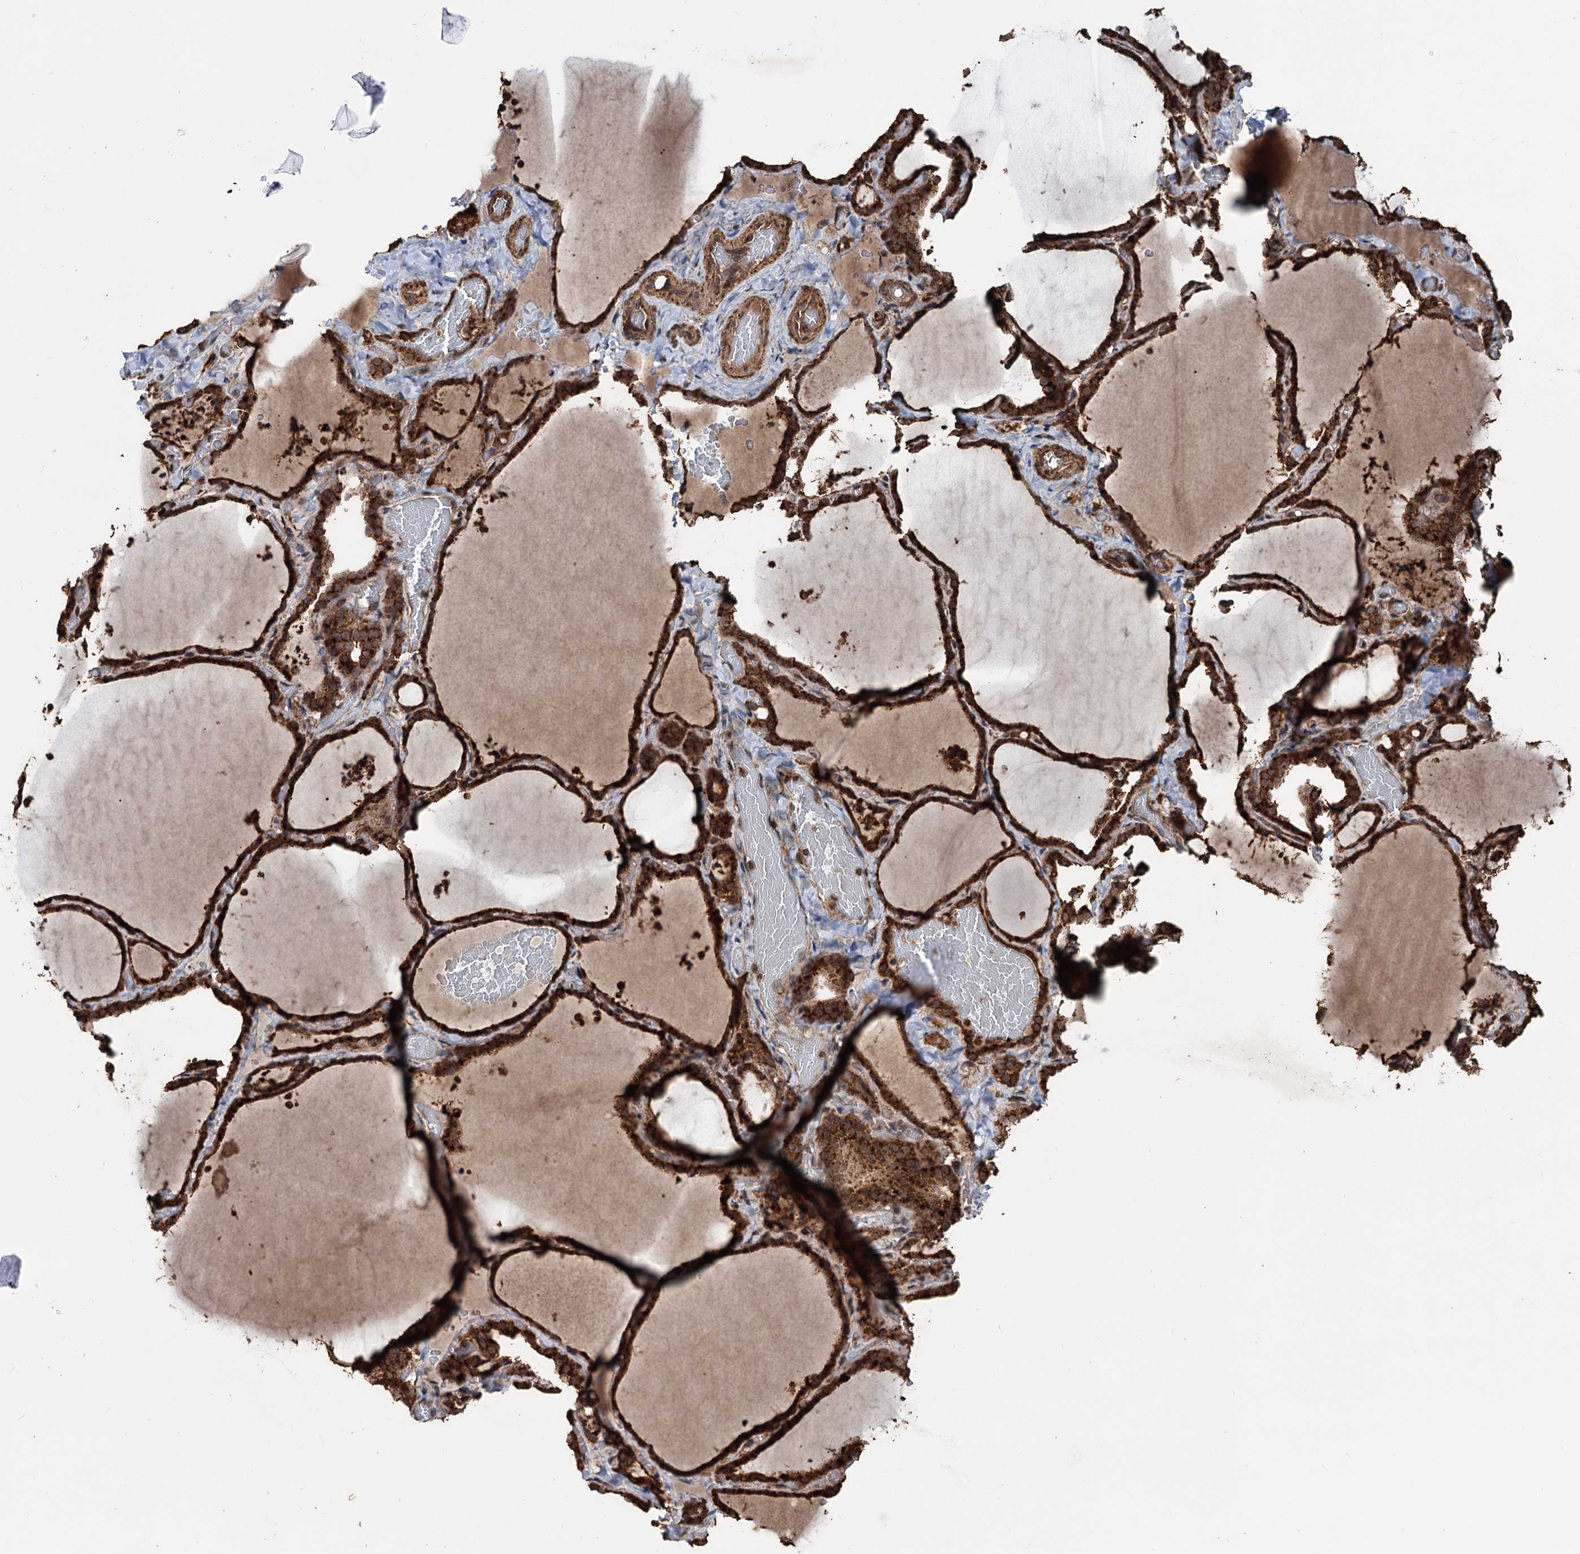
{"staining": {"intensity": "strong", "quantity": ">75%", "location": "cytoplasmic/membranous"}, "tissue": "thyroid gland", "cell_type": "Glandular cells", "image_type": "normal", "snomed": [{"axis": "morphology", "description": "Normal tissue, NOS"}, {"axis": "topography", "description": "Thyroid gland"}], "caption": "Brown immunohistochemical staining in normal thyroid gland reveals strong cytoplasmic/membranous staining in approximately >75% of glandular cells.", "gene": "IPO4", "patient": {"sex": "female", "age": 22}}